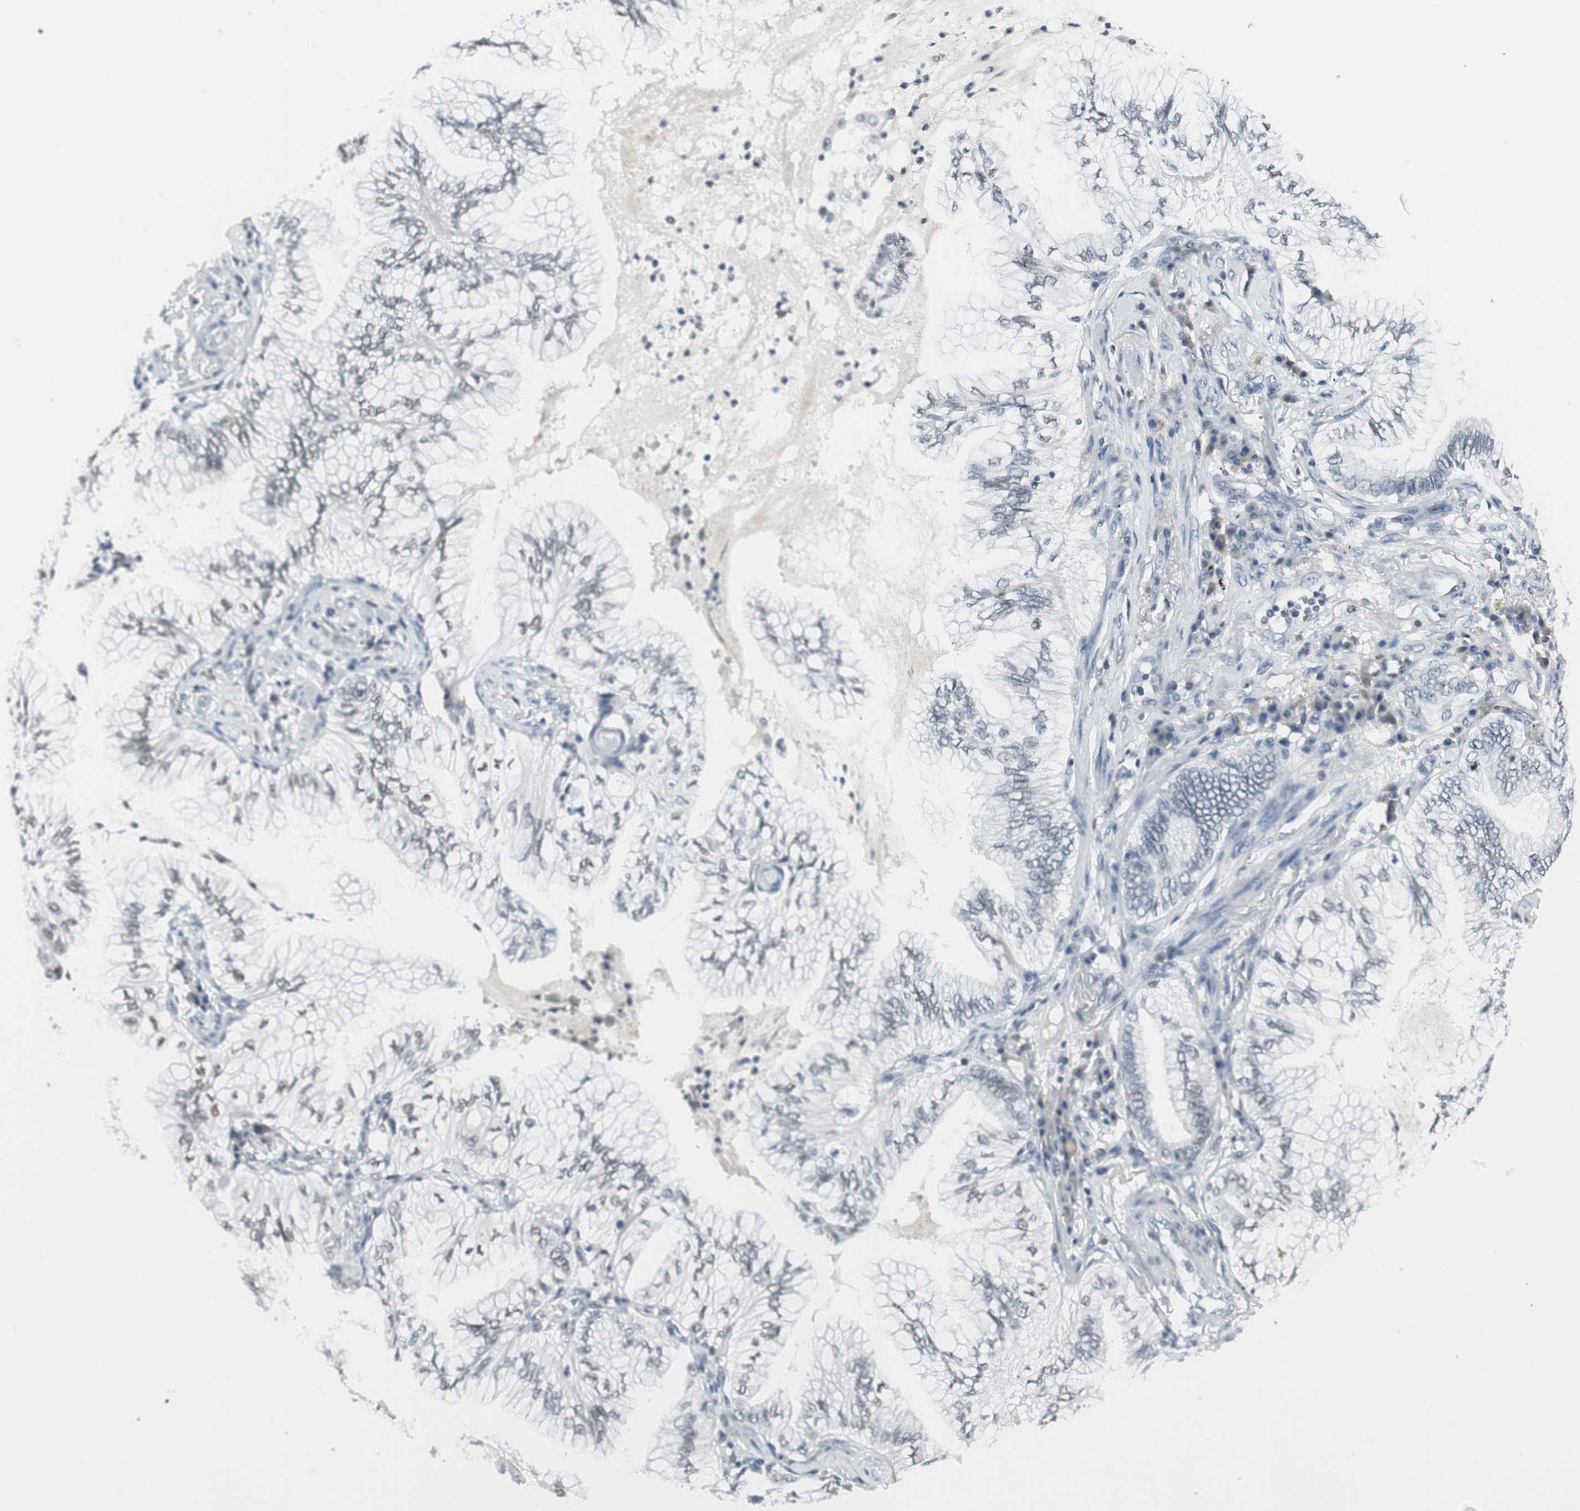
{"staining": {"intensity": "weak", "quantity": "<25%", "location": "nuclear"}, "tissue": "lung cancer", "cell_type": "Tumor cells", "image_type": "cancer", "snomed": [{"axis": "morphology", "description": "Normal tissue, NOS"}, {"axis": "morphology", "description": "Adenocarcinoma, NOS"}, {"axis": "topography", "description": "Bronchus"}, {"axis": "topography", "description": "Lung"}], "caption": "IHC photomicrograph of neoplastic tissue: human adenocarcinoma (lung) stained with DAB (3,3'-diaminobenzidine) exhibits no significant protein staining in tumor cells.", "gene": "ZBTB7B", "patient": {"sex": "female", "age": 70}}